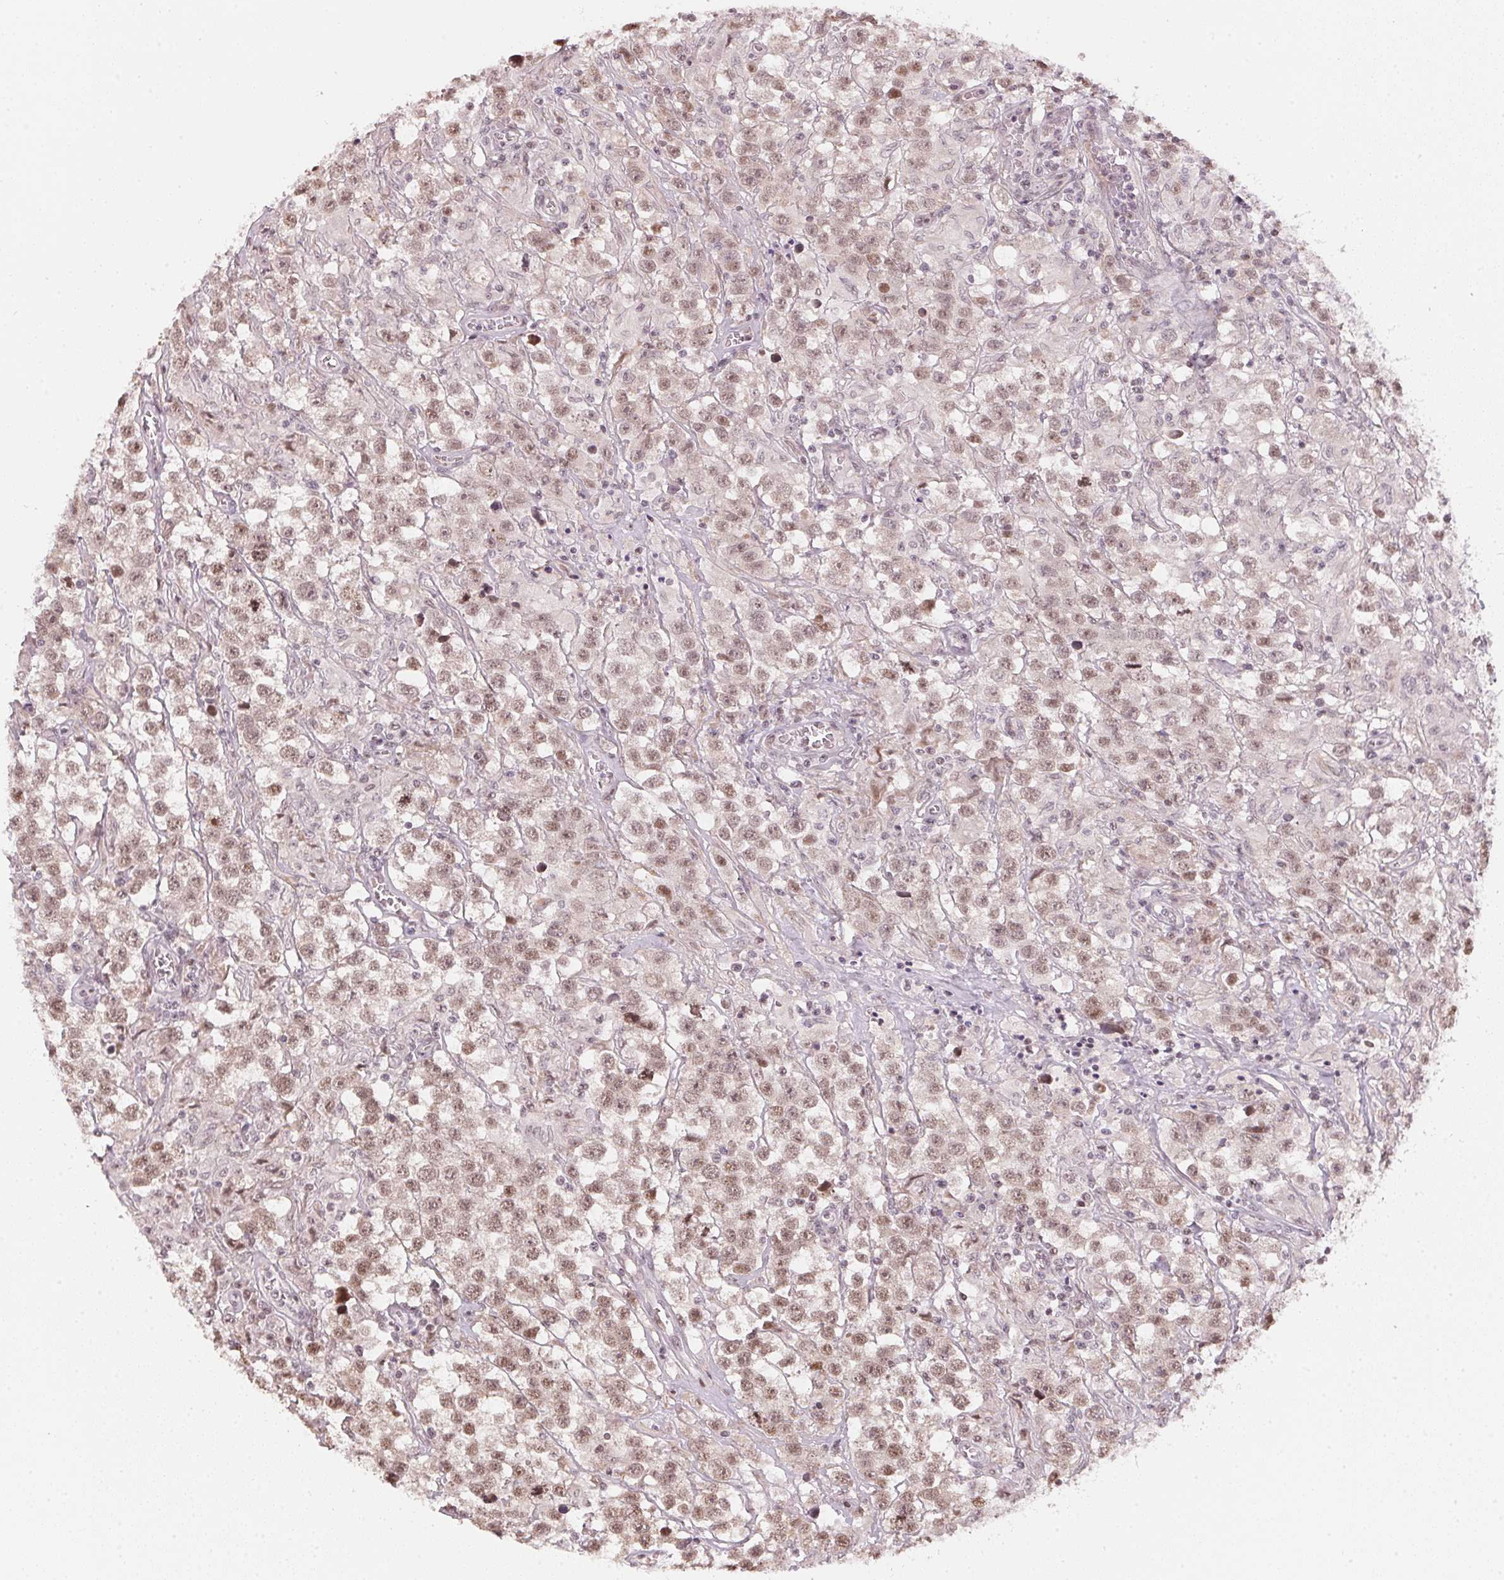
{"staining": {"intensity": "weak", "quantity": ">75%", "location": "nuclear"}, "tissue": "testis cancer", "cell_type": "Tumor cells", "image_type": "cancer", "snomed": [{"axis": "morphology", "description": "Seminoma, NOS"}, {"axis": "topography", "description": "Testis"}], "caption": "Immunohistochemical staining of human testis seminoma exhibits weak nuclear protein positivity in approximately >75% of tumor cells.", "gene": "KAT6A", "patient": {"sex": "male", "age": 43}}